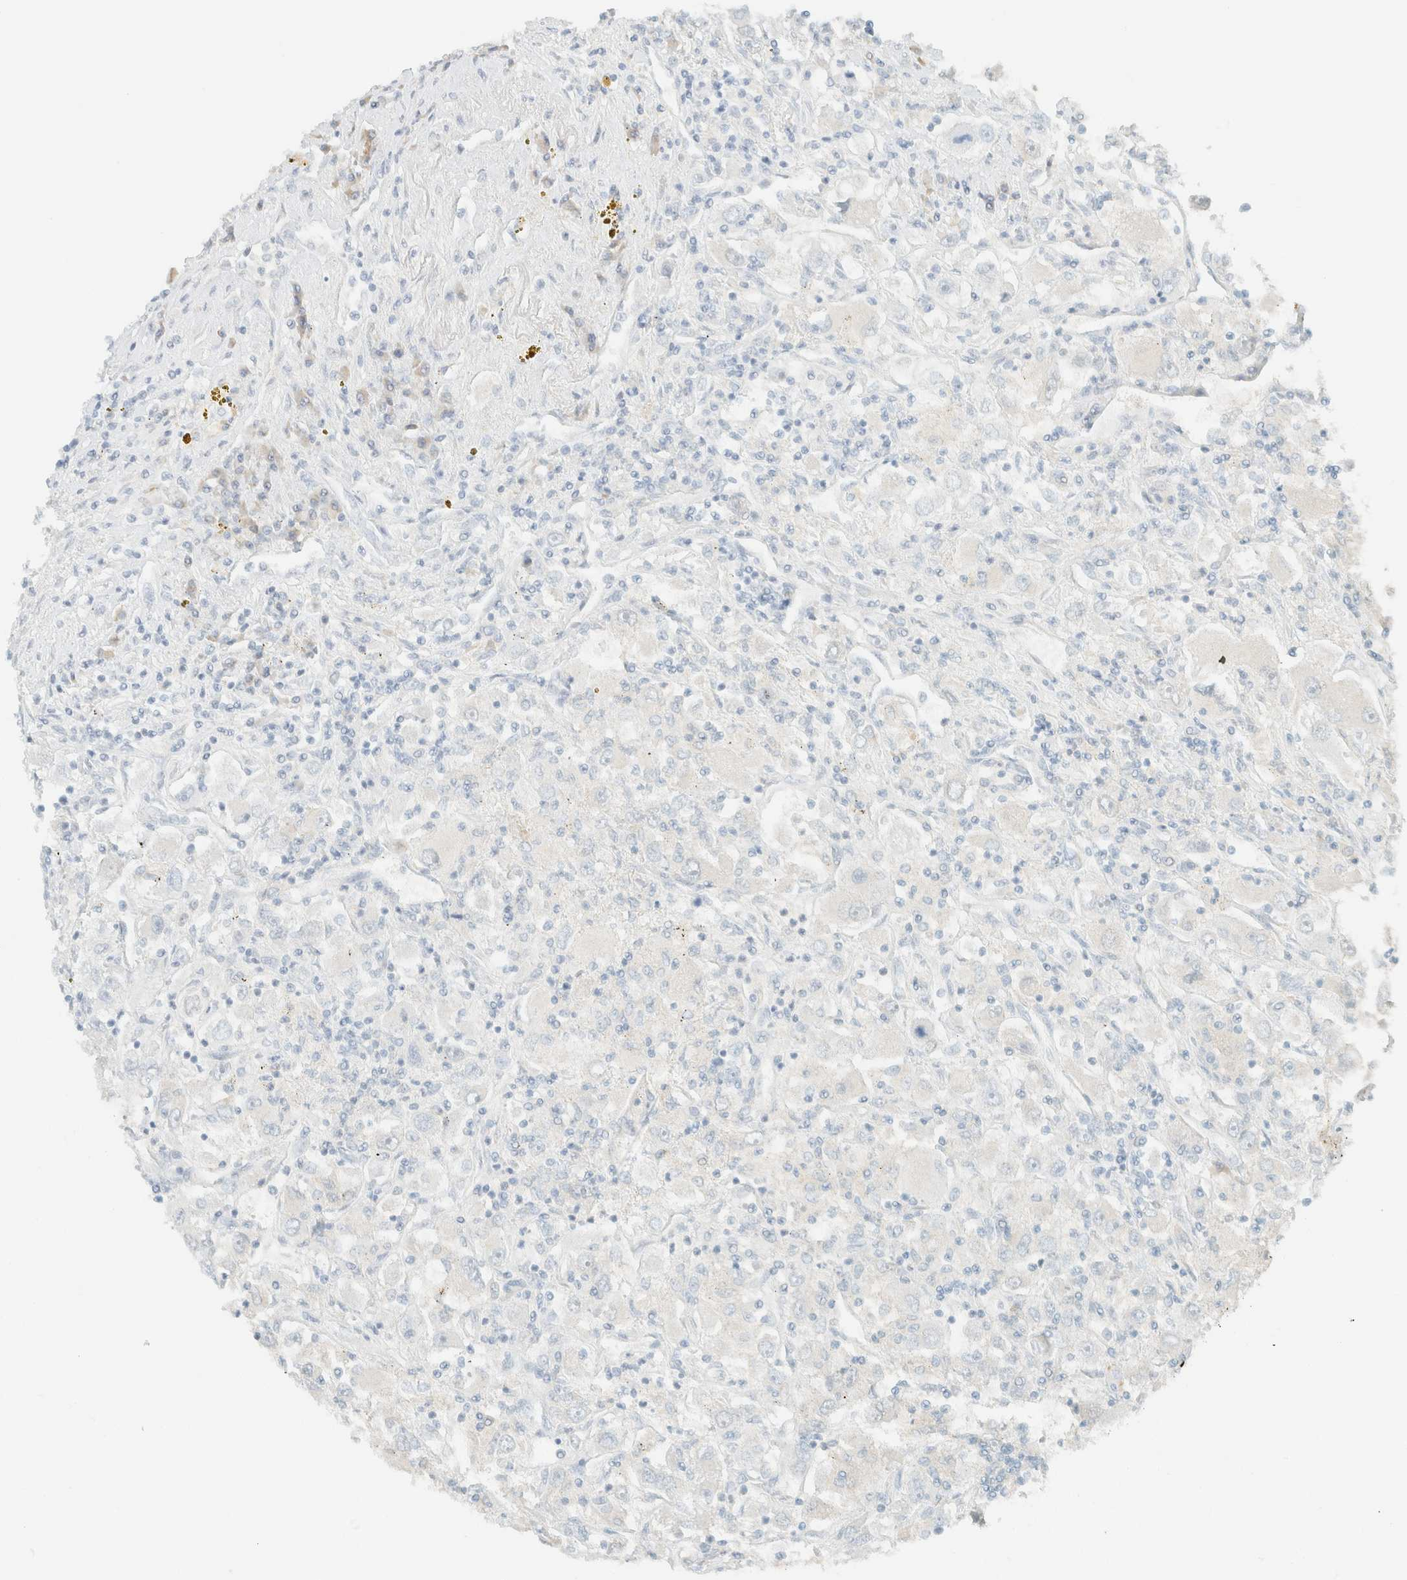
{"staining": {"intensity": "negative", "quantity": "none", "location": "none"}, "tissue": "renal cancer", "cell_type": "Tumor cells", "image_type": "cancer", "snomed": [{"axis": "morphology", "description": "Adenocarcinoma, NOS"}, {"axis": "topography", "description": "Kidney"}], "caption": "High power microscopy photomicrograph of an IHC histopathology image of renal cancer (adenocarcinoma), revealing no significant staining in tumor cells.", "gene": "GPA33", "patient": {"sex": "female", "age": 52}}